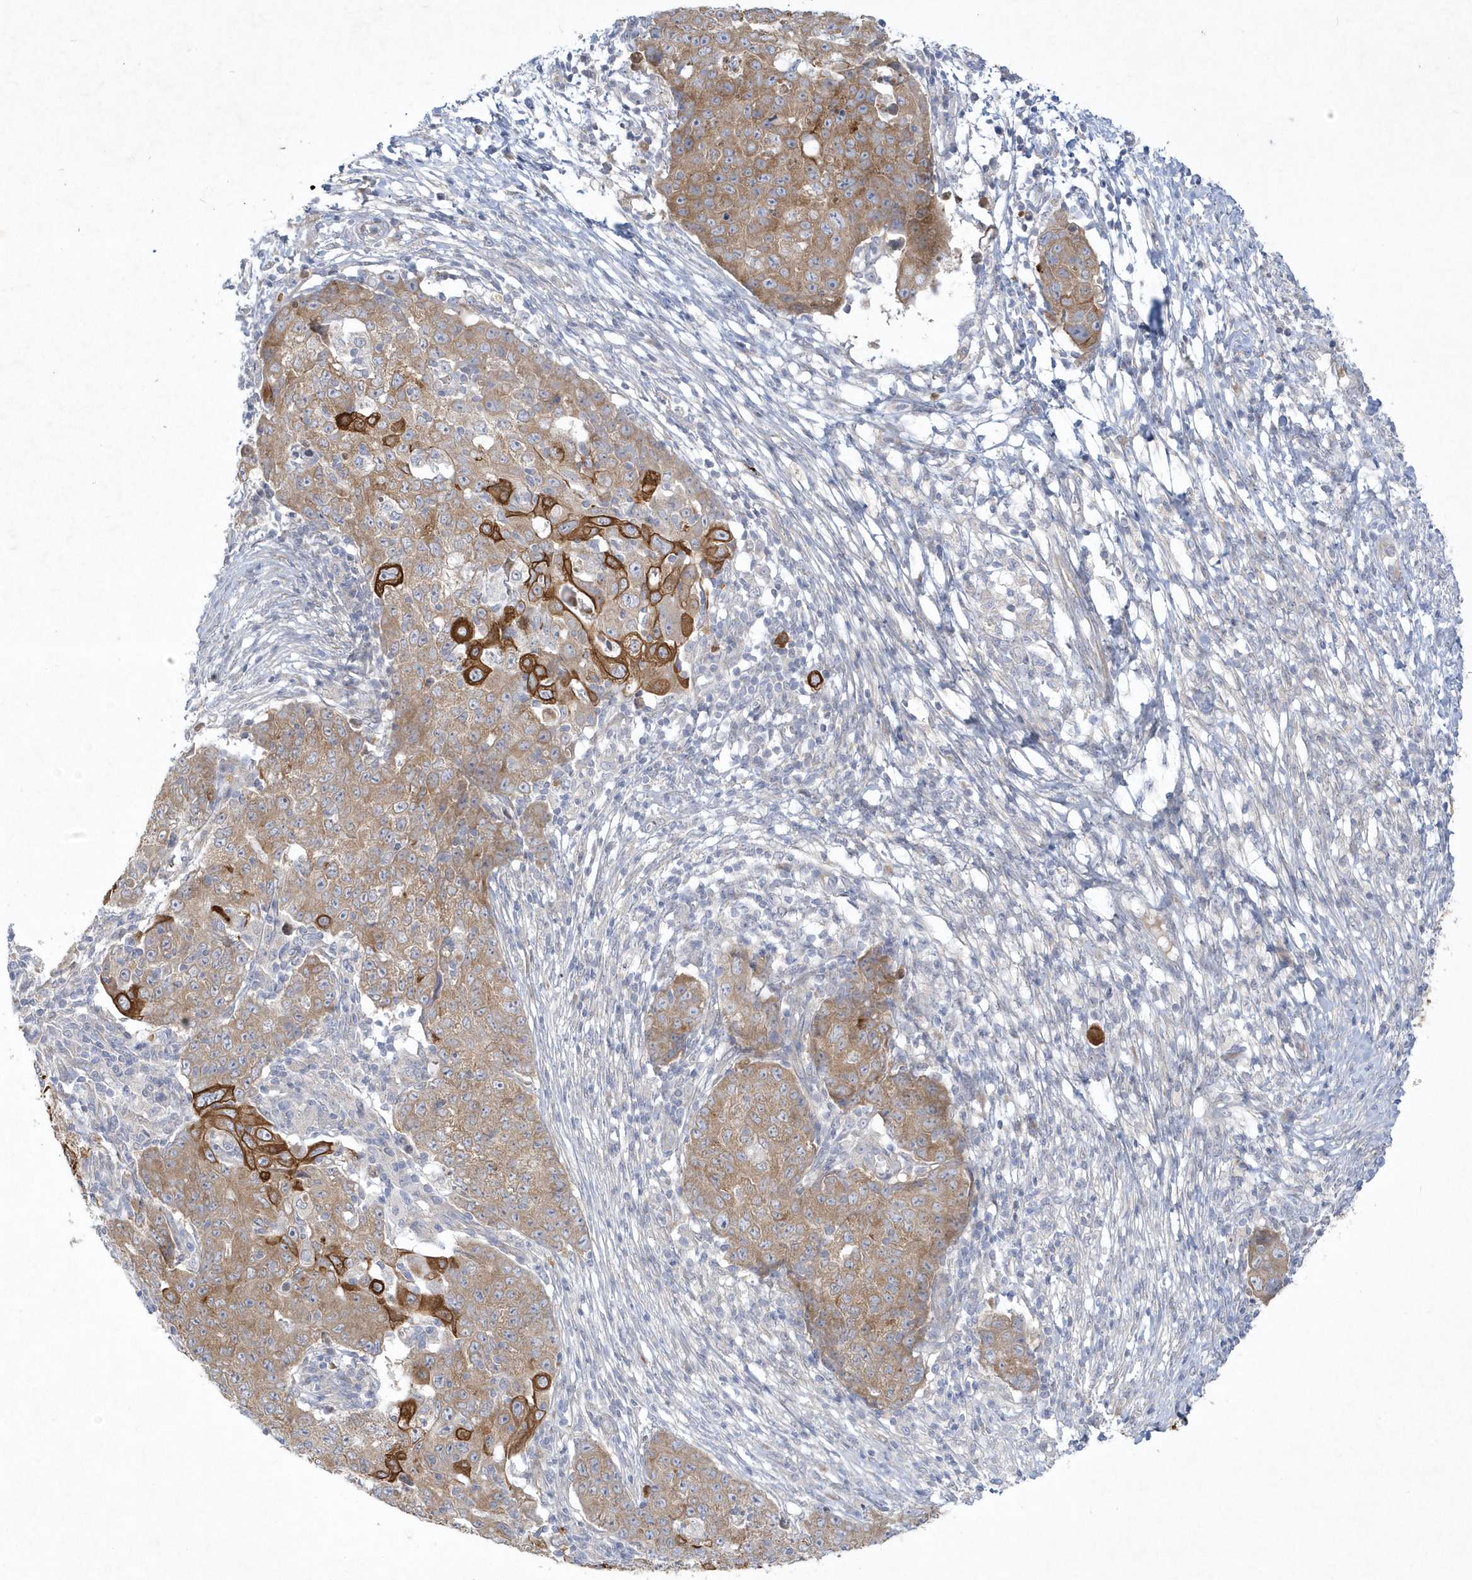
{"staining": {"intensity": "moderate", "quantity": ">75%", "location": "cytoplasmic/membranous"}, "tissue": "ovarian cancer", "cell_type": "Tumor cells", "image_type": "cancer", "snomed": [{"axis": "morphology", "description": "Carcinoma, endometroid"}, {"axis": "topography", "description": "Ovary"}], "caption": "Immunohistochemical staining of human ovarian endometroid carcinoma demonstrates moderate cytoplasmic/membranous protein expression in approximately >75% of tumor cells.", "gene": "LARS1", "patient": {"sex": "female", "age": 42}}